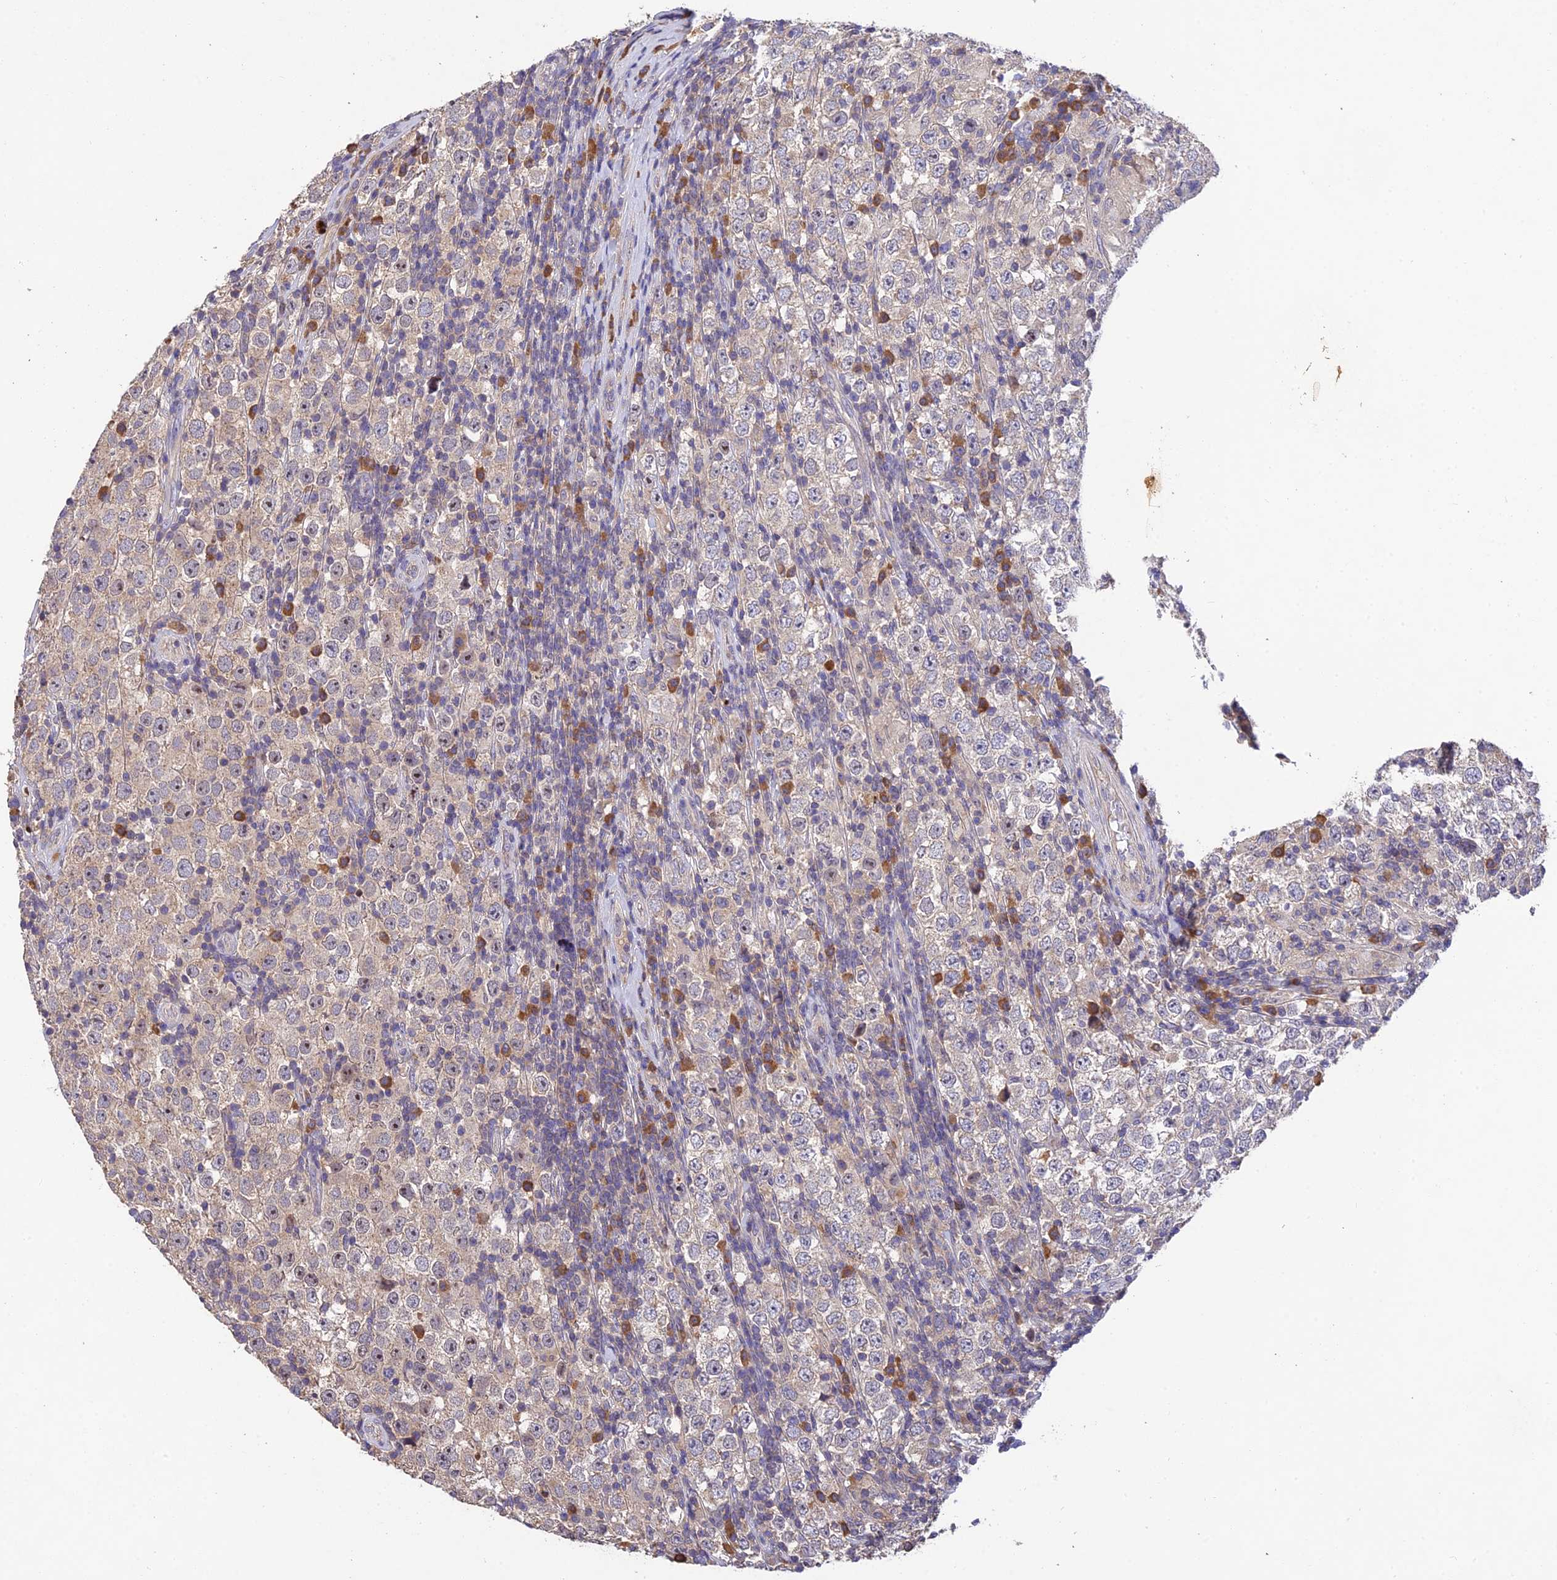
{"staining": {"intensity": "weak", "quantity": "<25%", "location": "cytoplasmic/membranous"}, "tissue": "testis cancer", "cell_type": "Tumor cells", "image_type": "cancer", "snomed": [{"axis": "morphology", "description": "Normal tissue, NOS"}, {"axis": "morphology", "description": "Urothelial carcinoma, High grade"}, {"axis": "morphology", "description": "Seminoma, NOS"}, {"axis": "morphology", "description": "Carcinoma, Embryonal, NOS"}, {"axis": "topography", "description": "Urinary bladder"}, {"axis": "topography", "description": "Testis"}], "caption": "A histopathology image of human testis embryonal carcinoma is negative for staining in tumor cells.", "gene": "DENND5B", "patient": {"sex": "male", "age": 41}}